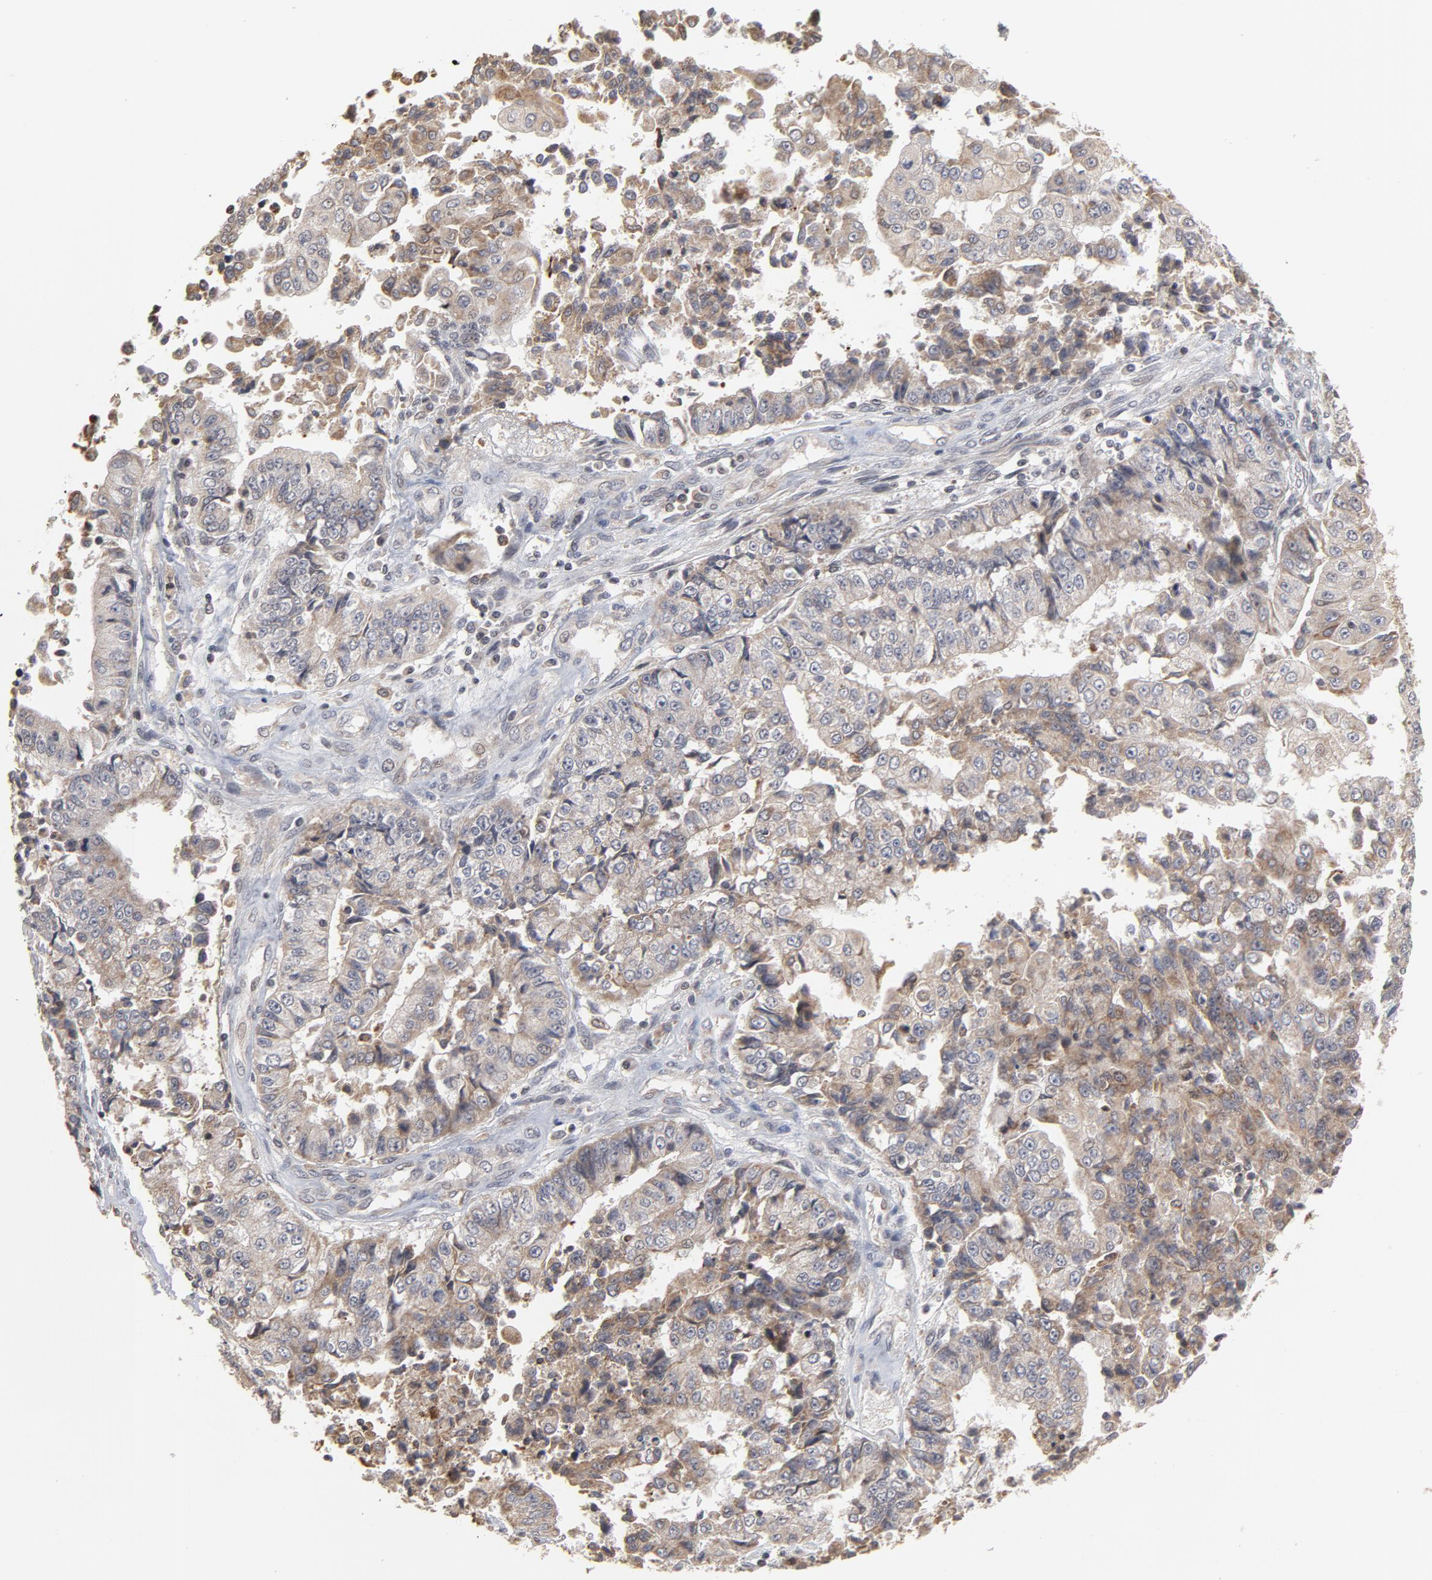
{"staining": {"intensity": "weak", "quantity": ">75%", "location": "cytoplasmic/membranous"}, "tissue": "endometrial cancer", "cell_type": "Tumor cells", "image_type": "cancer", "snomed": [{"axis": "morphology", "description": "Adenocarcinoma, NOS"}, {"axis": "topography", "description": "Endometrium"}], "caption": "A photomicrograph of human endometrial adenocarcinoma stained for a protein exhibits weak cytoplasmic/membranous brown staining in tumor cells.", "gene": "ARIH1", "patient": {"sex": "female", "age": 75}}